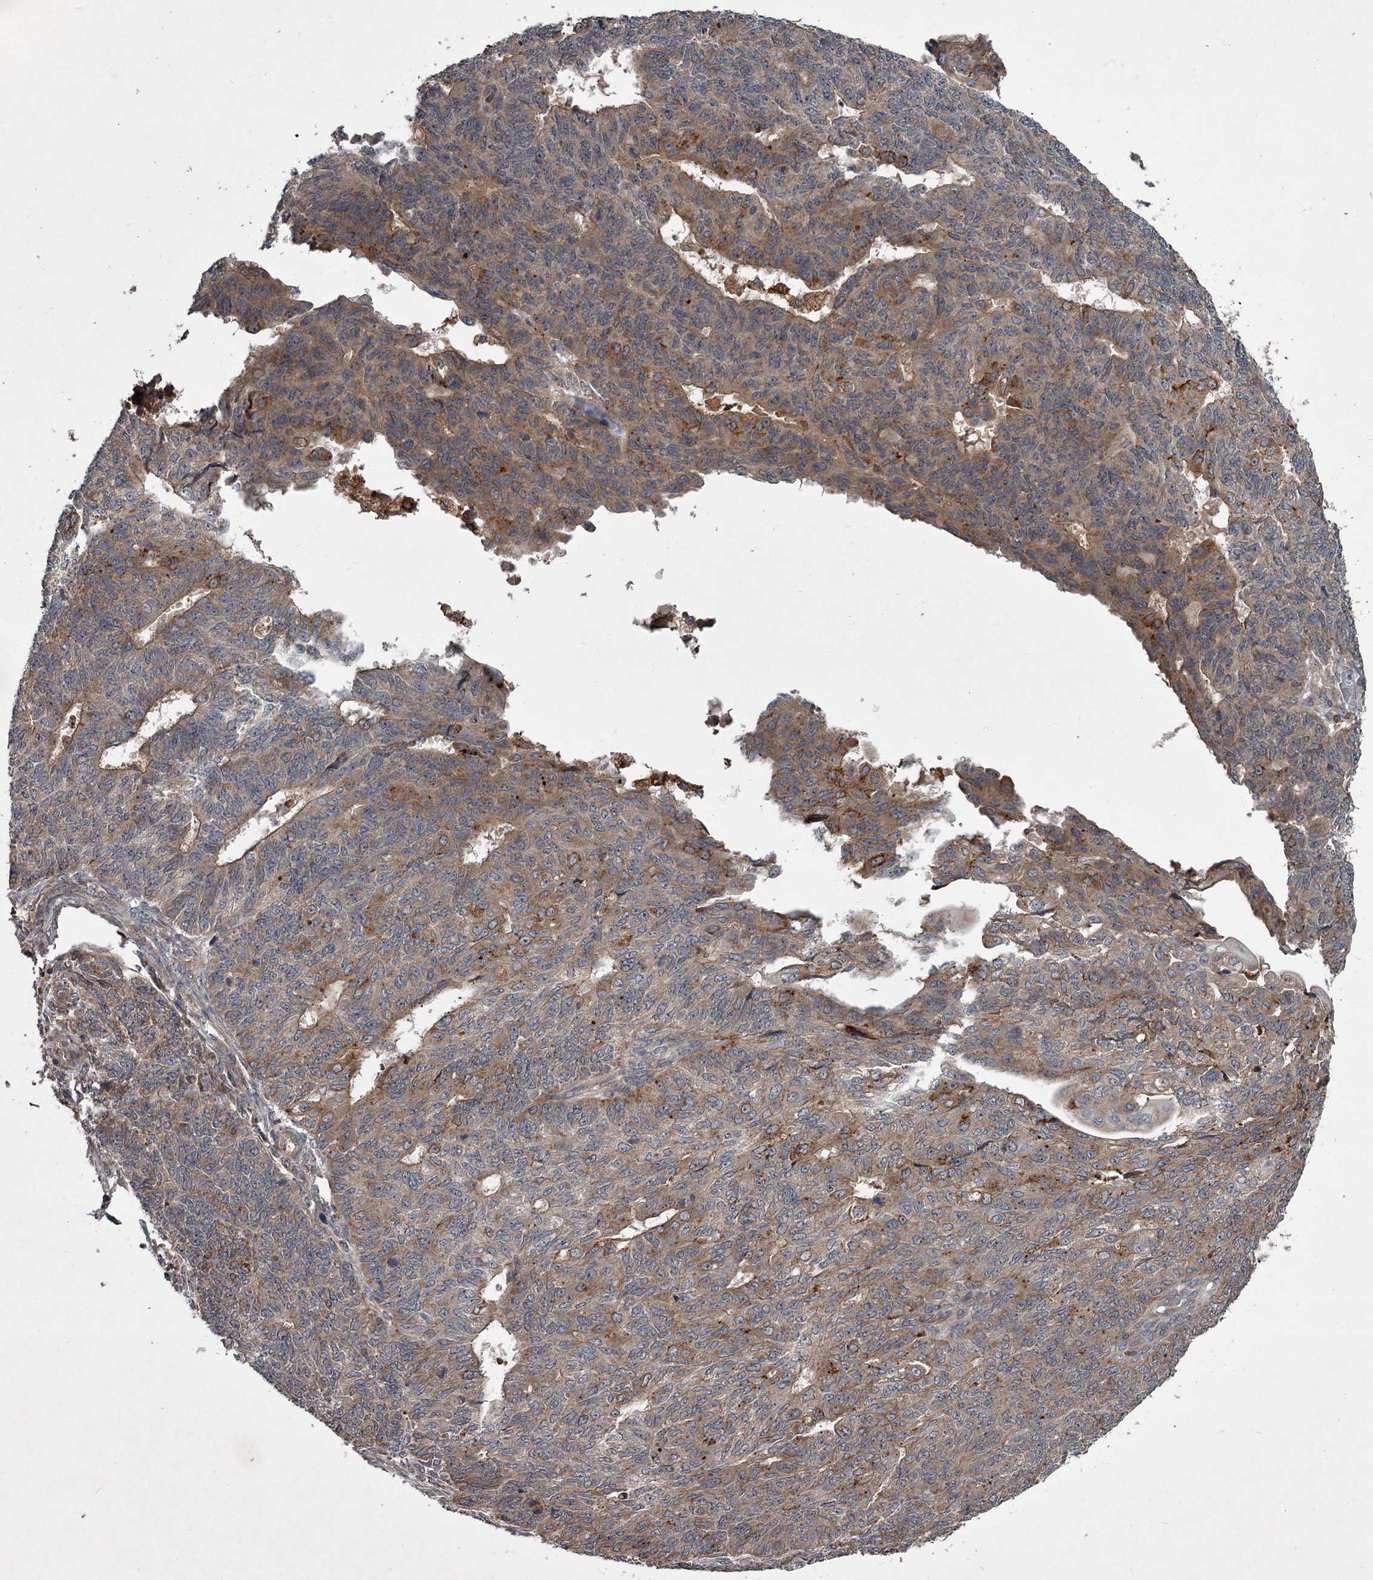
{"staining": {"intensity": "weak", "quantity": "25%-75%", "location": "cytoplasmic/membranous"}, "tissue": "endometrial cancer", "cell_type": "Tumor cells", "image_type": "cancer", "snomed": [{"axis": "morphology", "description": "Adenocarcinoma, NOS"}, {"axis": "topography", "description": "Endometrium"}], "caption": "IHC micrograph of neoplastic tissue: adenocarcinoma (endometrial) stained using IHC reveals low levels of weak protein expression localized specifically in the cytoplasmic/membranous of tumor cells, appearing as a cytoplasmic/membranous brown color.", "gene": "UNC93B1", "patient": {"sex": "female", "age": 32}}